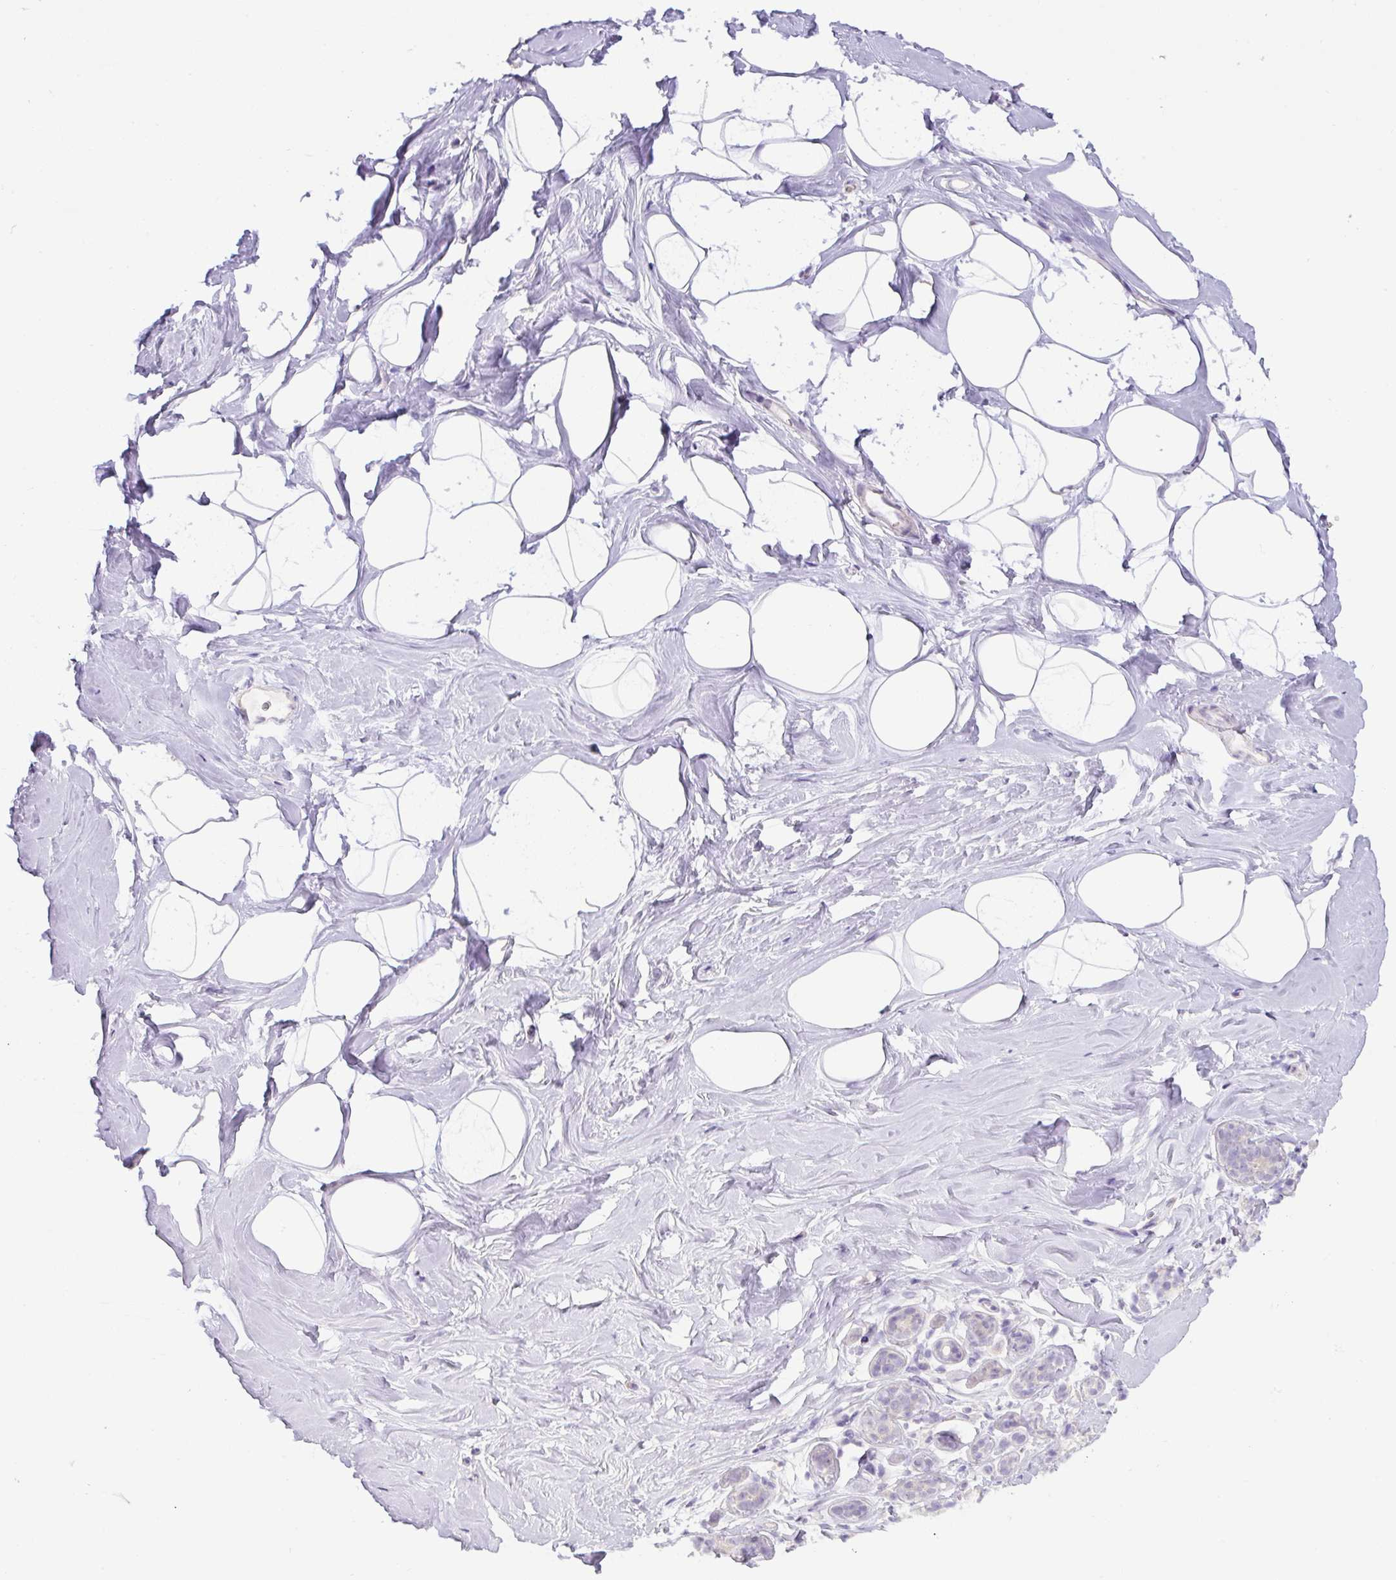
{"staining": {"intensity": "negative", "quantity": "none", "location": "none"}, "tissue": "breast", "cell_type": "Adipocytes", "image_type": "normal", "snomed": [{"axis": "morphology", "description": "Normal tissue, NOS"}, {"axis": "topography", "description": "Breast"}], "caption": "The image demonstrates no significant staining in adipocytes of breast.", "gene": "UBL3", "patient": {"sex": "female", "age": 32}}